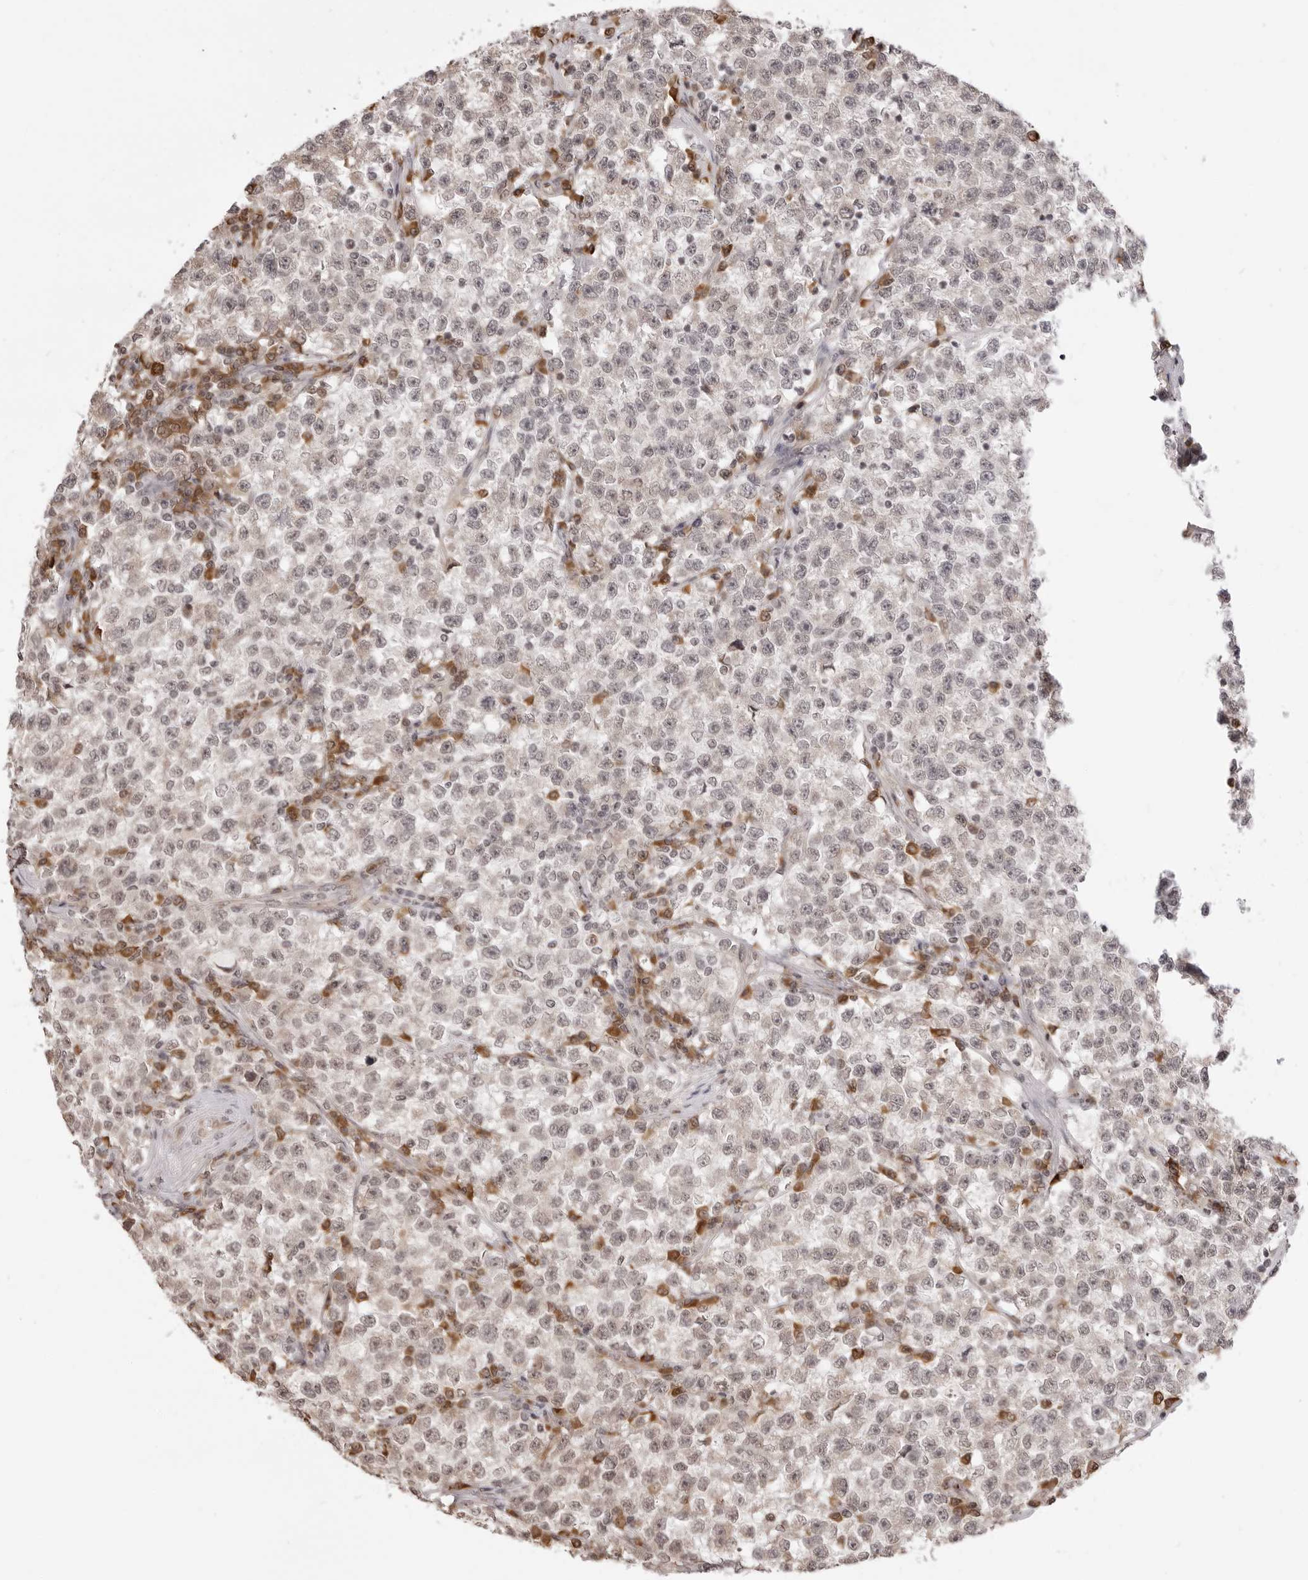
{"staining": {"intensity": "negative", "quantity": "none", "location": "none"}, "tissue": "testis cancer", "cell_type": "Tumor cells", "image_type": "cancer", "snomed": [{"axis": "morphology", "description": "Seminoma, NOS"}, {"axis": "topography", "description": "Testis"}], "caption": "Immunohistochemical staining of human testis cancer reveals no significant expression in tumor cells. The staining was performed using DAB (3,3'-diaminobenzidine) to visualize the protein expression in brown, while the nuclei were stained in blue with hematoxylin (Magnification: 20x).", "gene": "ZC3H11A", "patient": {"sex": "male", "age": 22}}